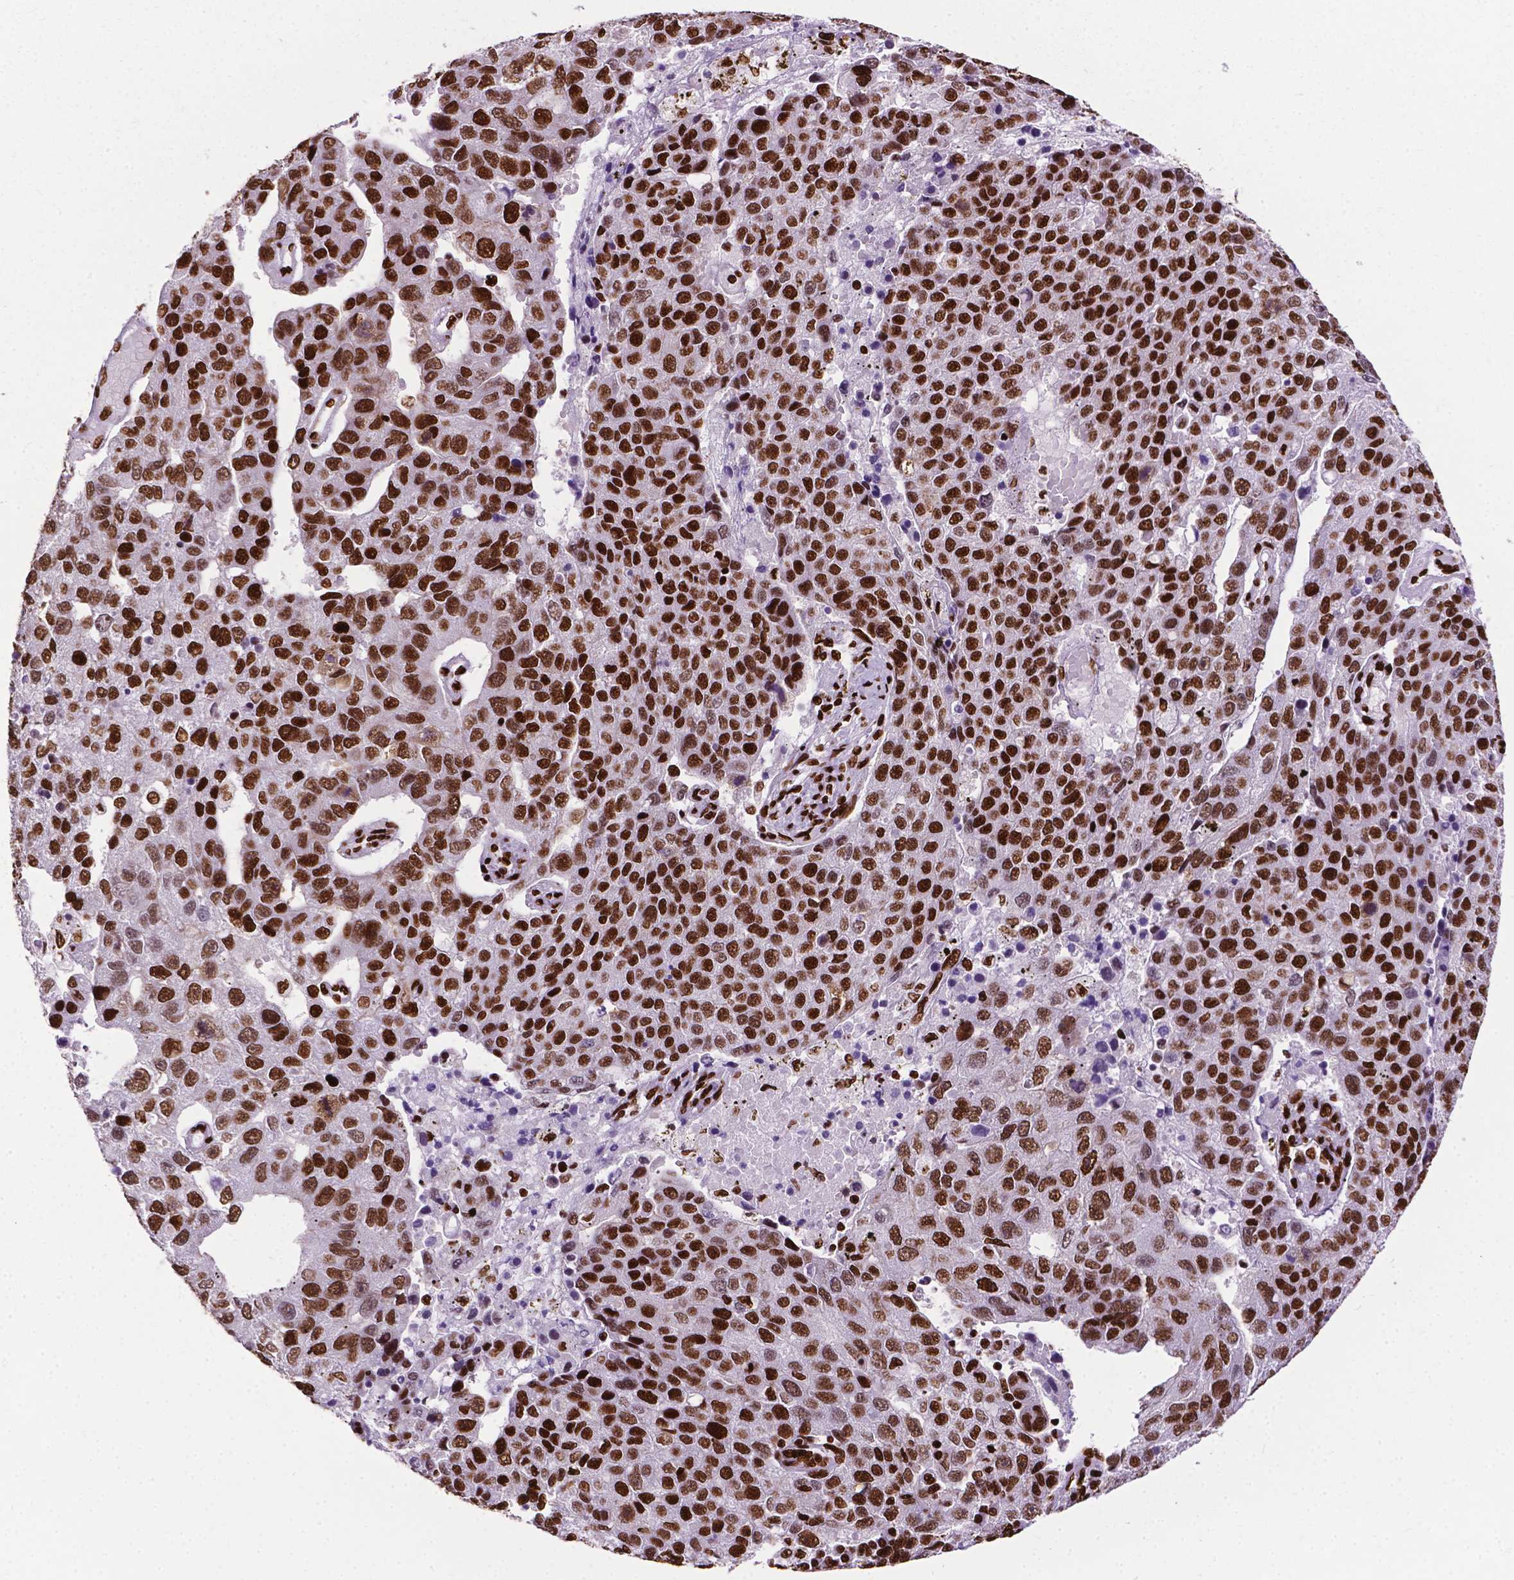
{"staining": {"intensity": "strong", "quantity": ">75%", "location": "nuclear"}, "tissue": "pancreatic cancer", "cell_type": "Tumor cells", "image_type": "cancer", "snomed": [{"axis": "morphology", "description": "Adenocarcinoma, NOS"}, {"axis": "topography", "description": "Pancreas"}], "caption": "Pancreatic adenocarcinoma was stained to show a protein in brown. There is high levels of strong nuclear staining in about >75% of tumor cells. (Stains: DAB (3,3'-diaminobenzidine) in brown, nuclei in blue, Microscopy: brightfield microscopy at high magnification).", "gene": "SMIM5", "patient": {"sex": "female", "age": 61}}